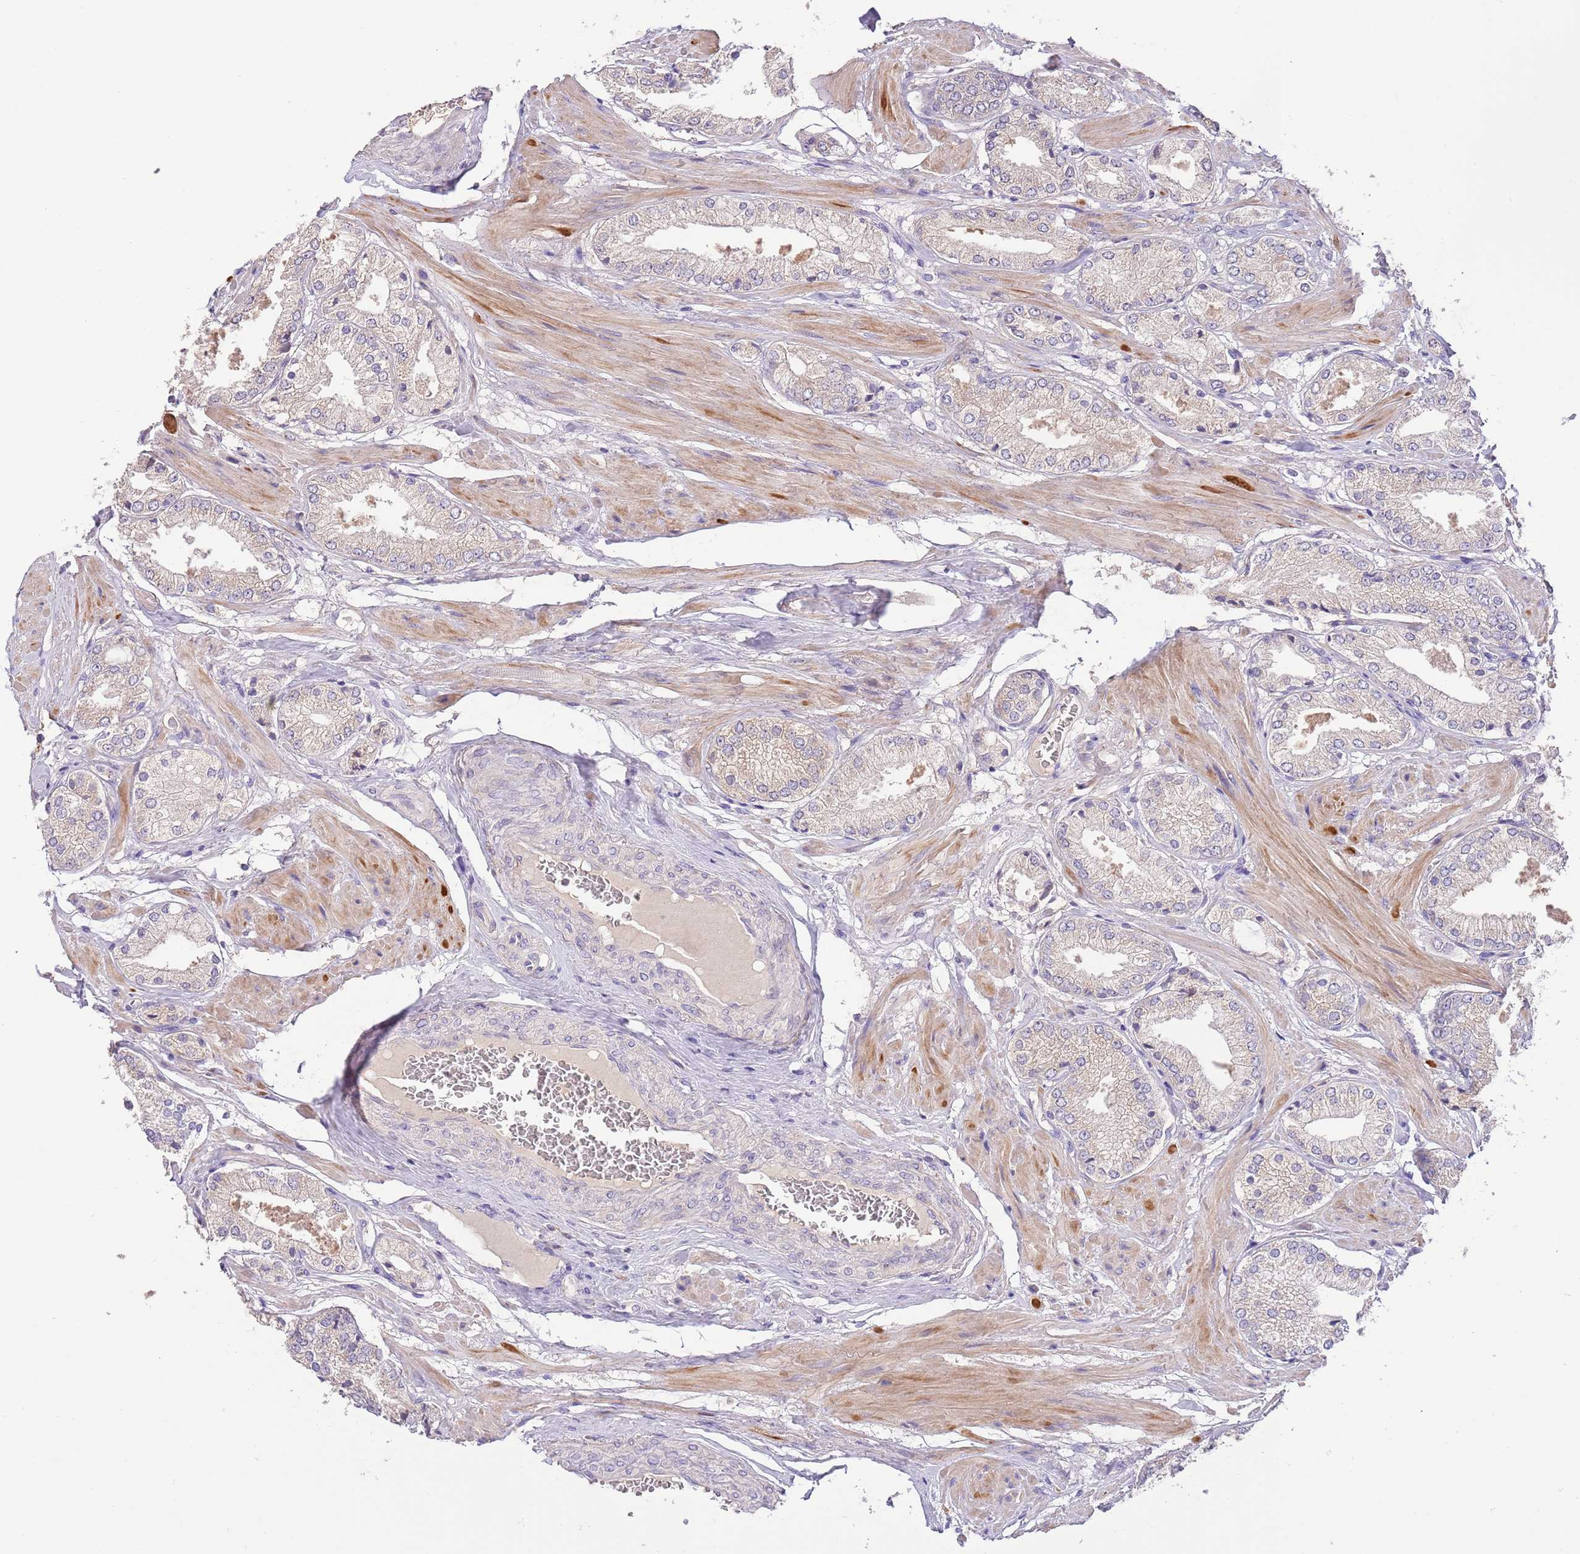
{"staining": {"intensity": "weak", "quantity": "<25%", "location": "cytoplasmic/membranous"}, "tissue": "prostate cancer", "cell_type": "Tumor cells", "image_type": "cancer", "snomed": [{"axis": "morphology", "description": "Adenocarcinoma, High grade"}, {"axis": "topography", "description": "Prostate and seminal vesicle, NOS"}], "caption": "IHC of prostate cancer shows no expression in tumor cells.", "gene": "ZNF658", "patient": {"sex": "male", "age": 64}}